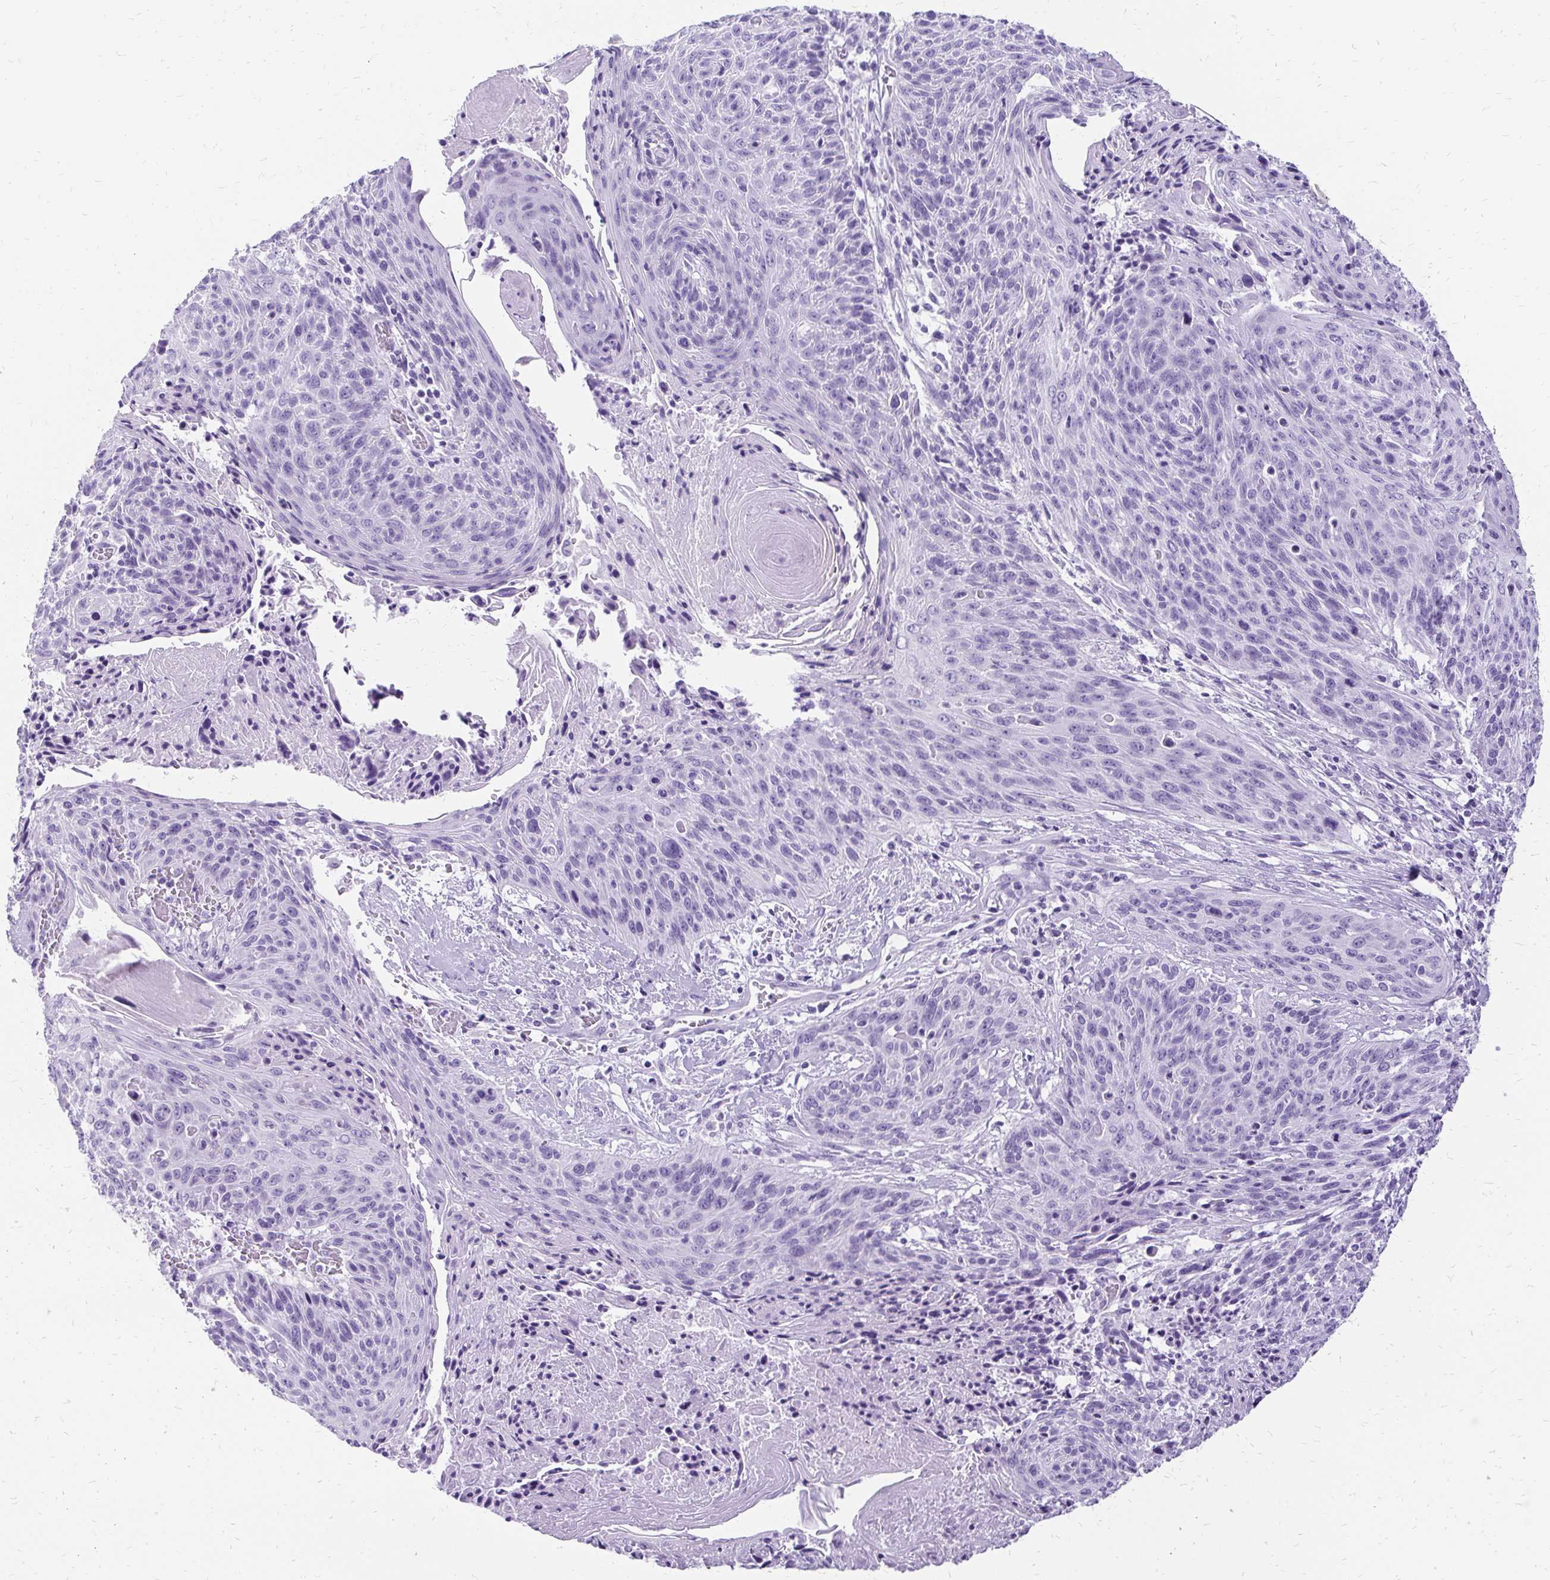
{"staining": {"intensity": "negative", "quantity": "none", "location": "none"}, "tissue": "cervical cancer", "cell_type": "Tumor cells", "image_type": "cancer", "snomed": [{"axis": "morphology", "description": "Squamous cell carcinoma, NOS"}, {"axis": "topography", "description": "Cervix"}], "caption": "High power microscopy micrograph of an IHC histopathology image of cervical squamous cell carcinoma, revealing no significant positivity in tumor cells.", "gene": "SLC32A1", "patient": {"sex": "female", "age": 45}}